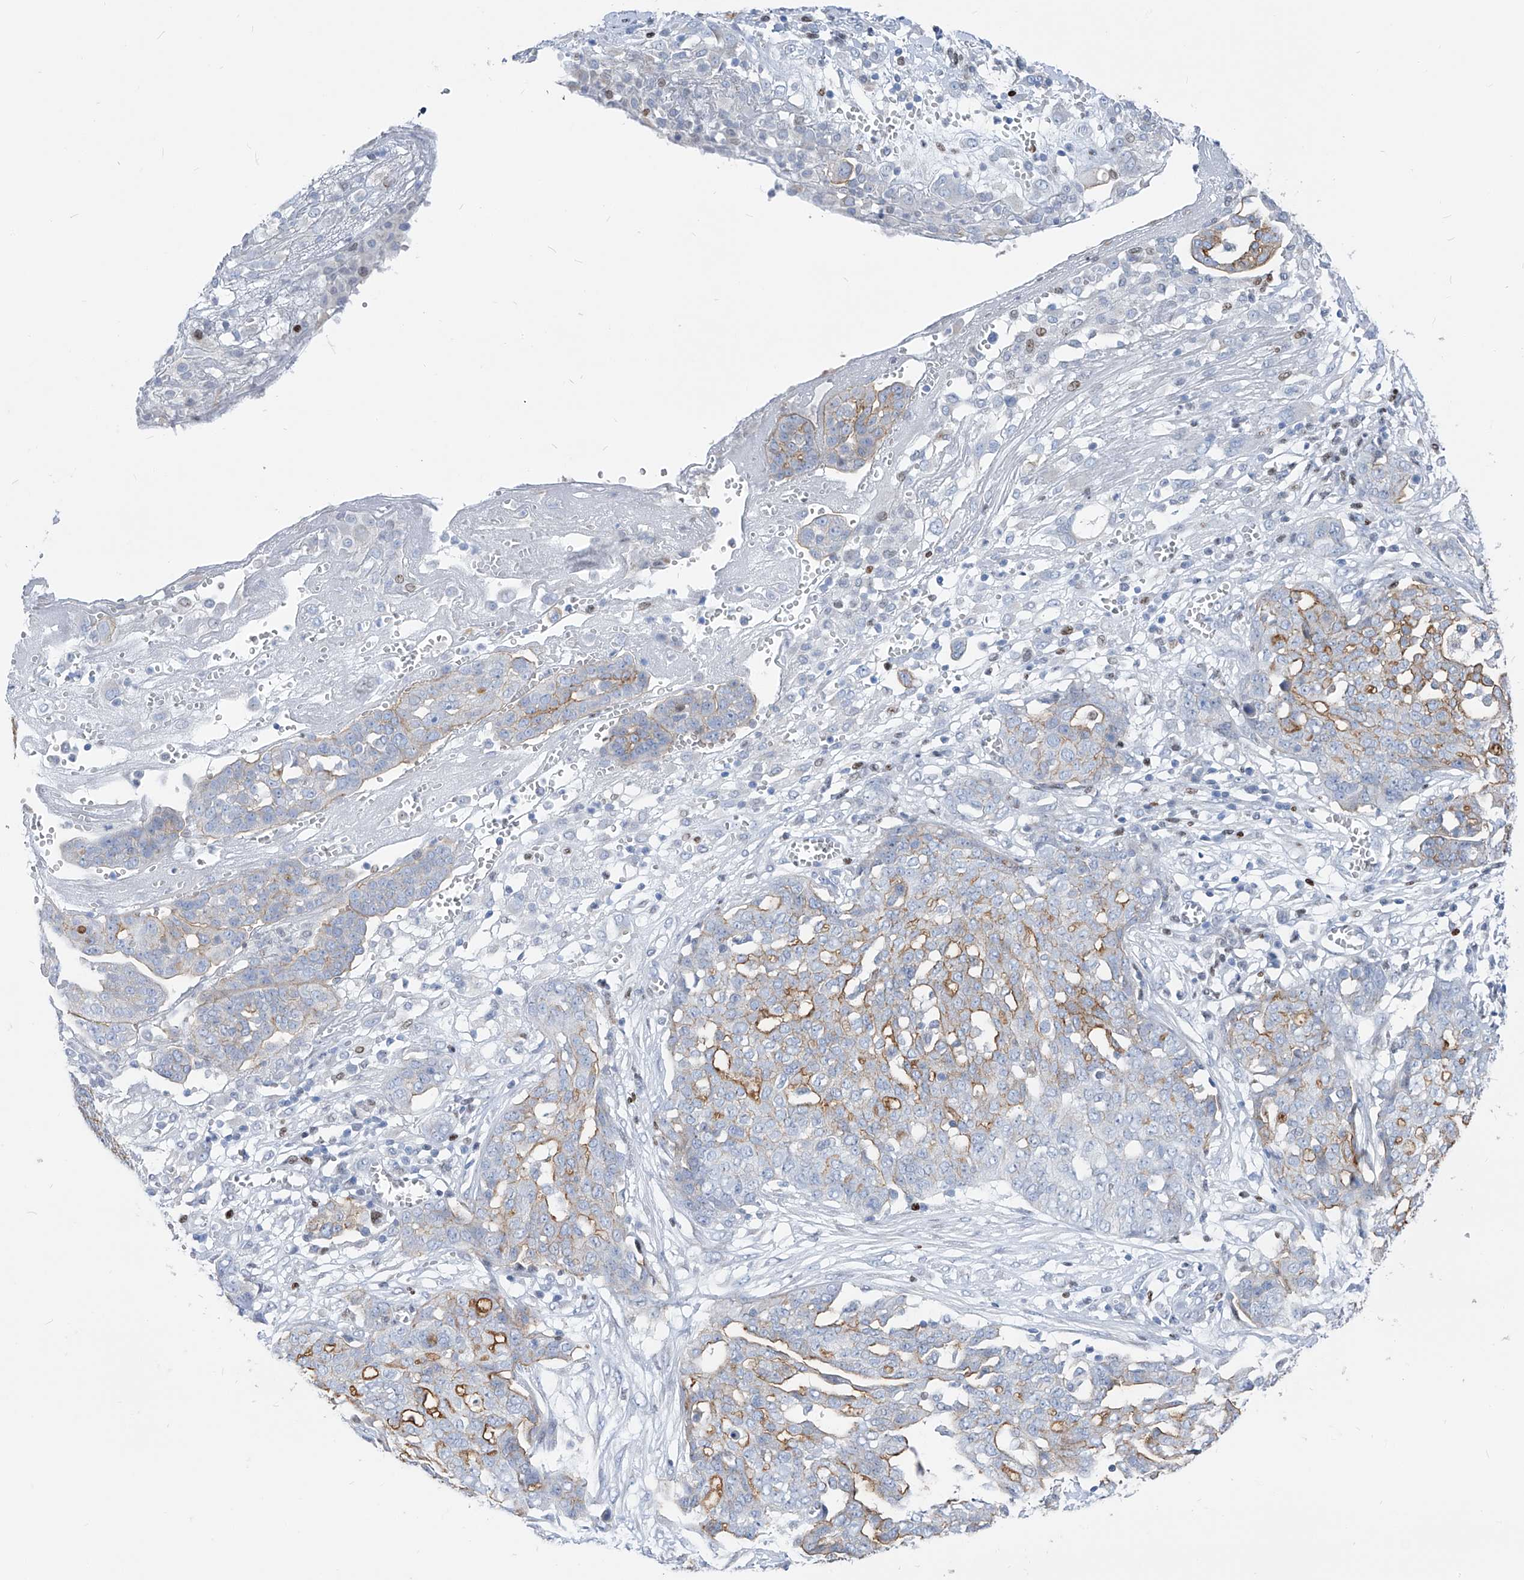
{"staining": {"intensity": "moderate", "quantity": "25%-75%", "location": "cytoplasmic/membranous"}, "tissue": "ovarian cancer", "cell_type": "Tumor cells", "image_type": "cancer", "snomed": [{"axis": "morphology", "description": "Cystadenocarcinoma, serous, NOS"}, {"axis": "topography", "description": "Soft tissue"}, {"axis": "topography", "description": "Ovary"}], "caption": "A photomicrograph of human ovarian cancer (serous cystadenocarcinoma) stained for a protein shows moderate cytoplasmic/membranous brown staining in tumor cells.", "gene": "FRS3", "patient": {"sex": "female", "age": 57}}